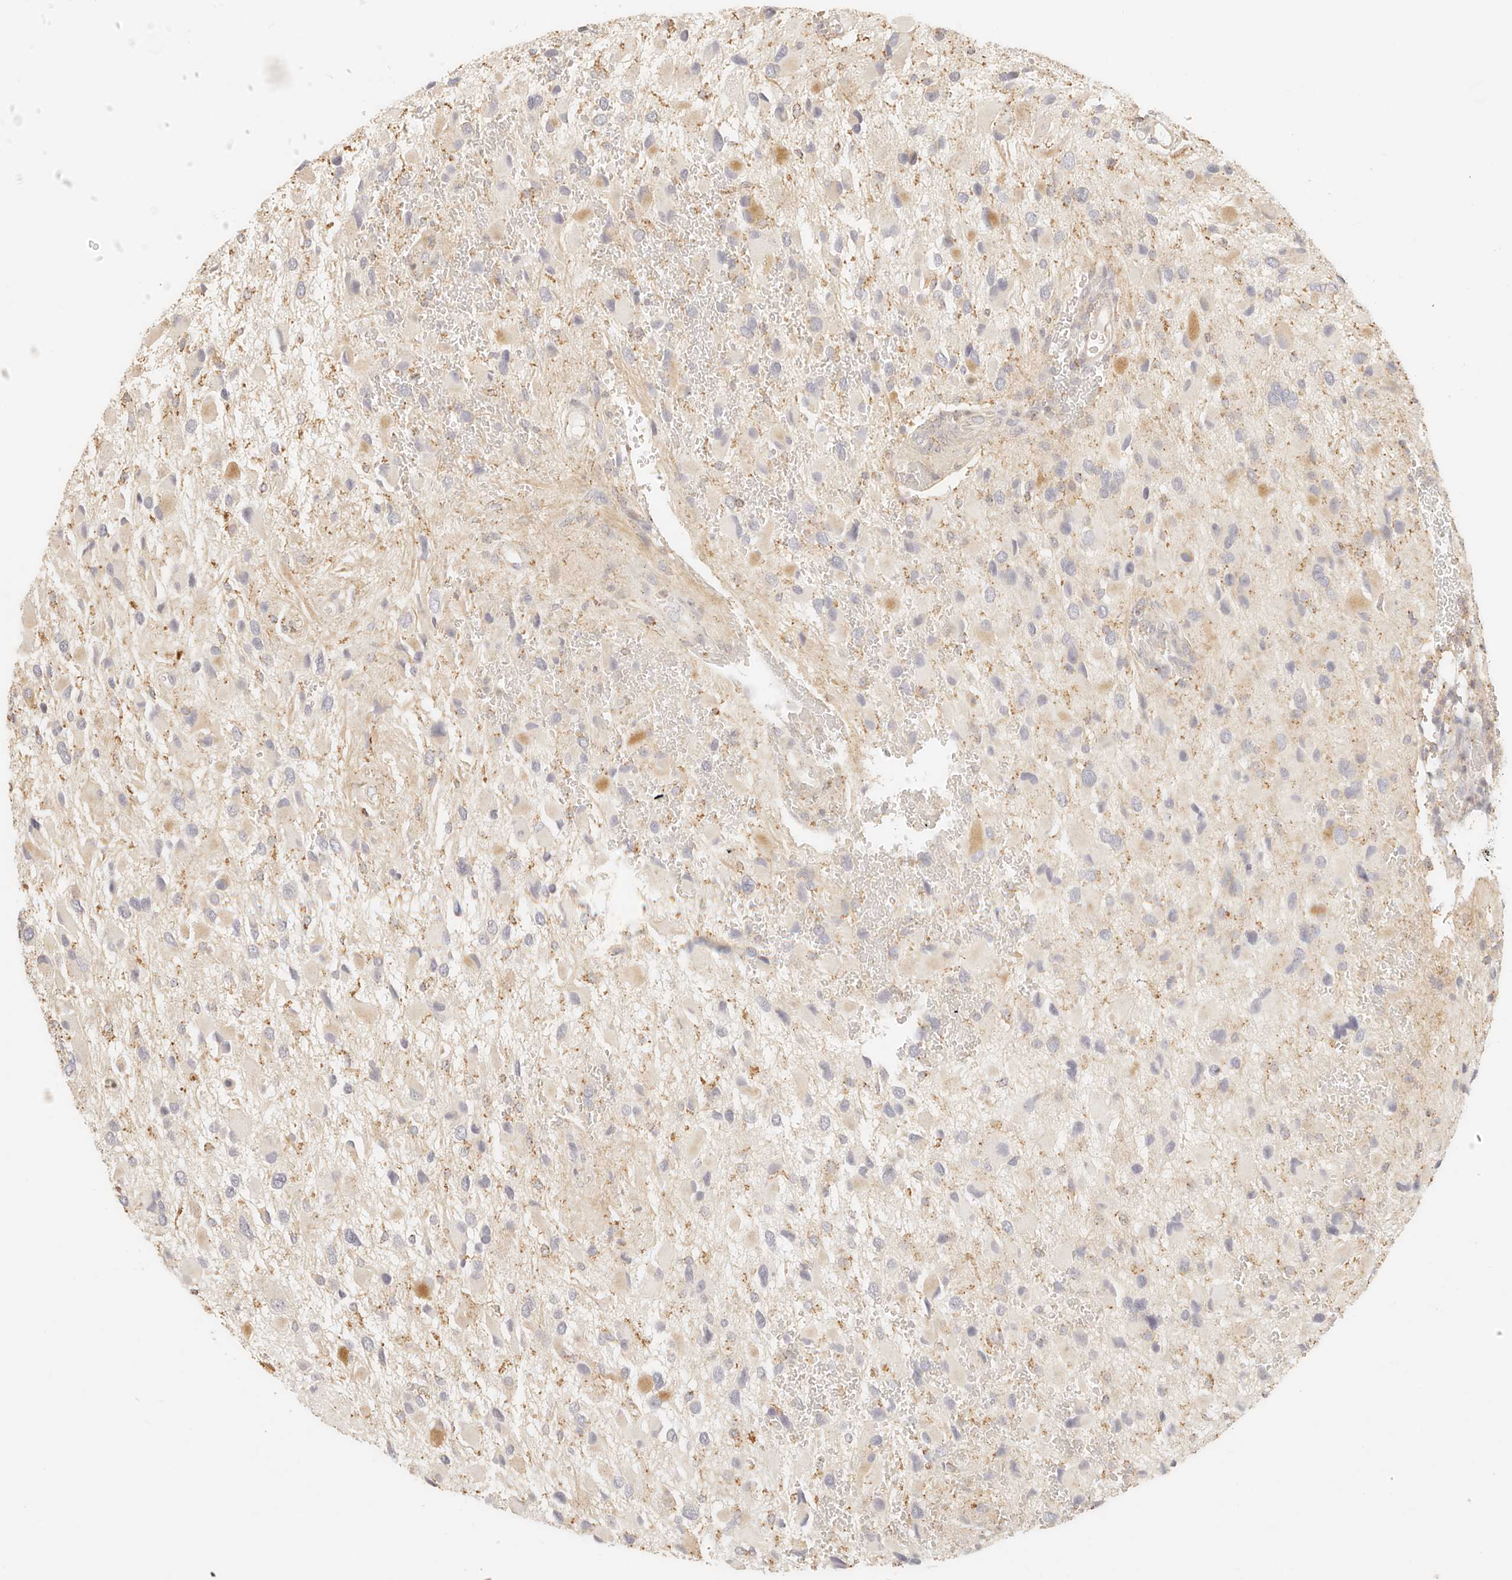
{"staining": {"intensity": "negative", "quantity": "none", "location": "none"}, "tissue": "glioma", "cell_type": "Tumor cells", "image_type": "cancer", "snomed": [{"axis": "morphology", "description": "Glioma, malignant, High grade"}, {"axis": "topography", "description": "Brain"}], "caption": "The immunohistochemistry (IHC) micrograph has no significant staining in tumor cells of glioma tissue. The staining is performed using DAB brown chromogen with nuclei counter-stained in using hematoxylin.", "gene": "CNMD", "patient": {"sex": "male", "age": 53}}